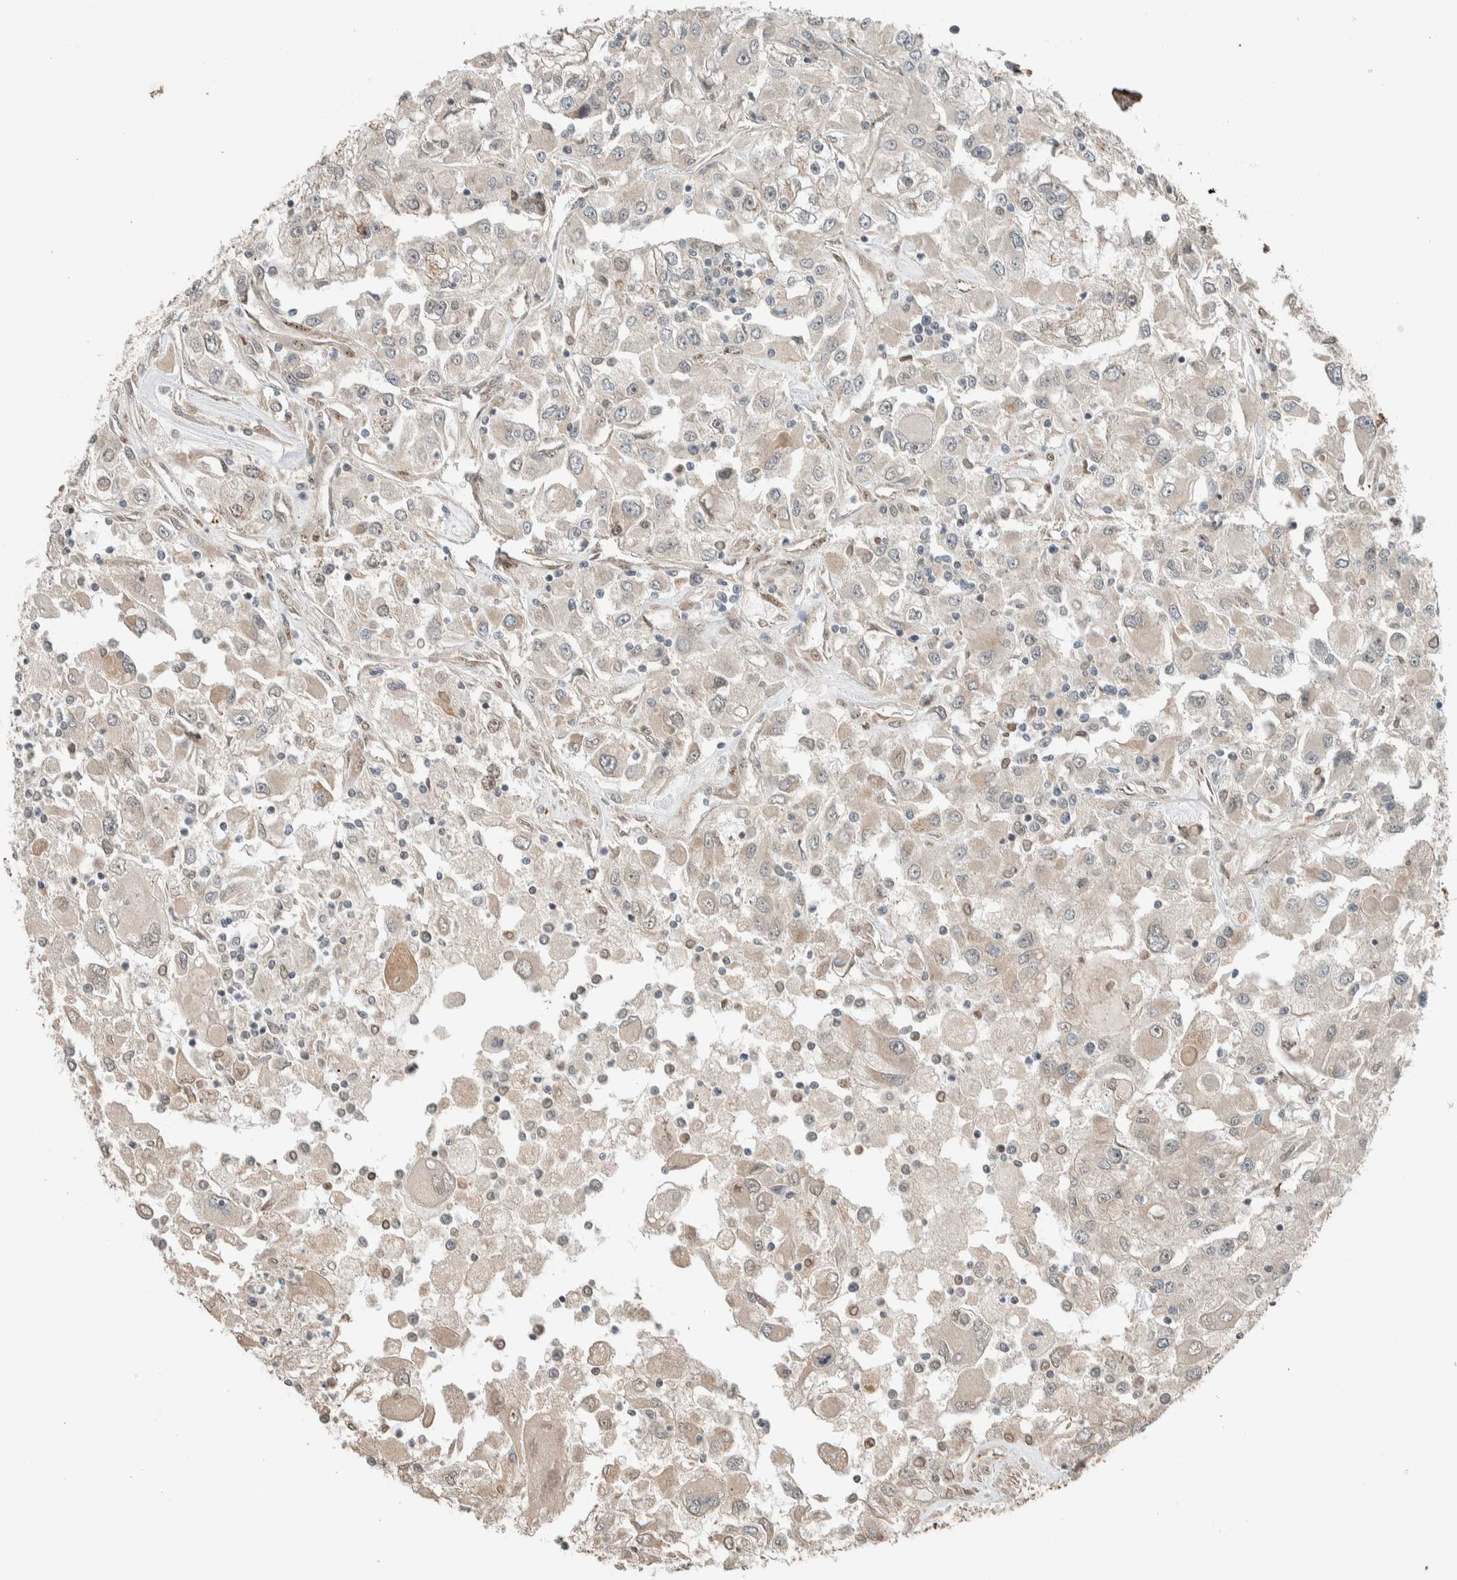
{"staining": {"intensity": "weak", "quantity": "<25%", "location": "cytoplasmic/membranous"}, "tissue": "renal cancer", "cell_type": "Tumor cells", "image_type": "cancer", "snomed": [{"axis": "morphology", "description": "Adenocarcinoma, NOS"}, {"axis": "topography", "description": "Kidney"}], "caption": "DAB (3,3'-diaminobenzidine) immunohistochemical staining of human renal cancer (adenocarcinoma) reveals no significant staining in tumor cells.", "gene": "STXBP4", "patient": {"sex": "female", "age": 52}}